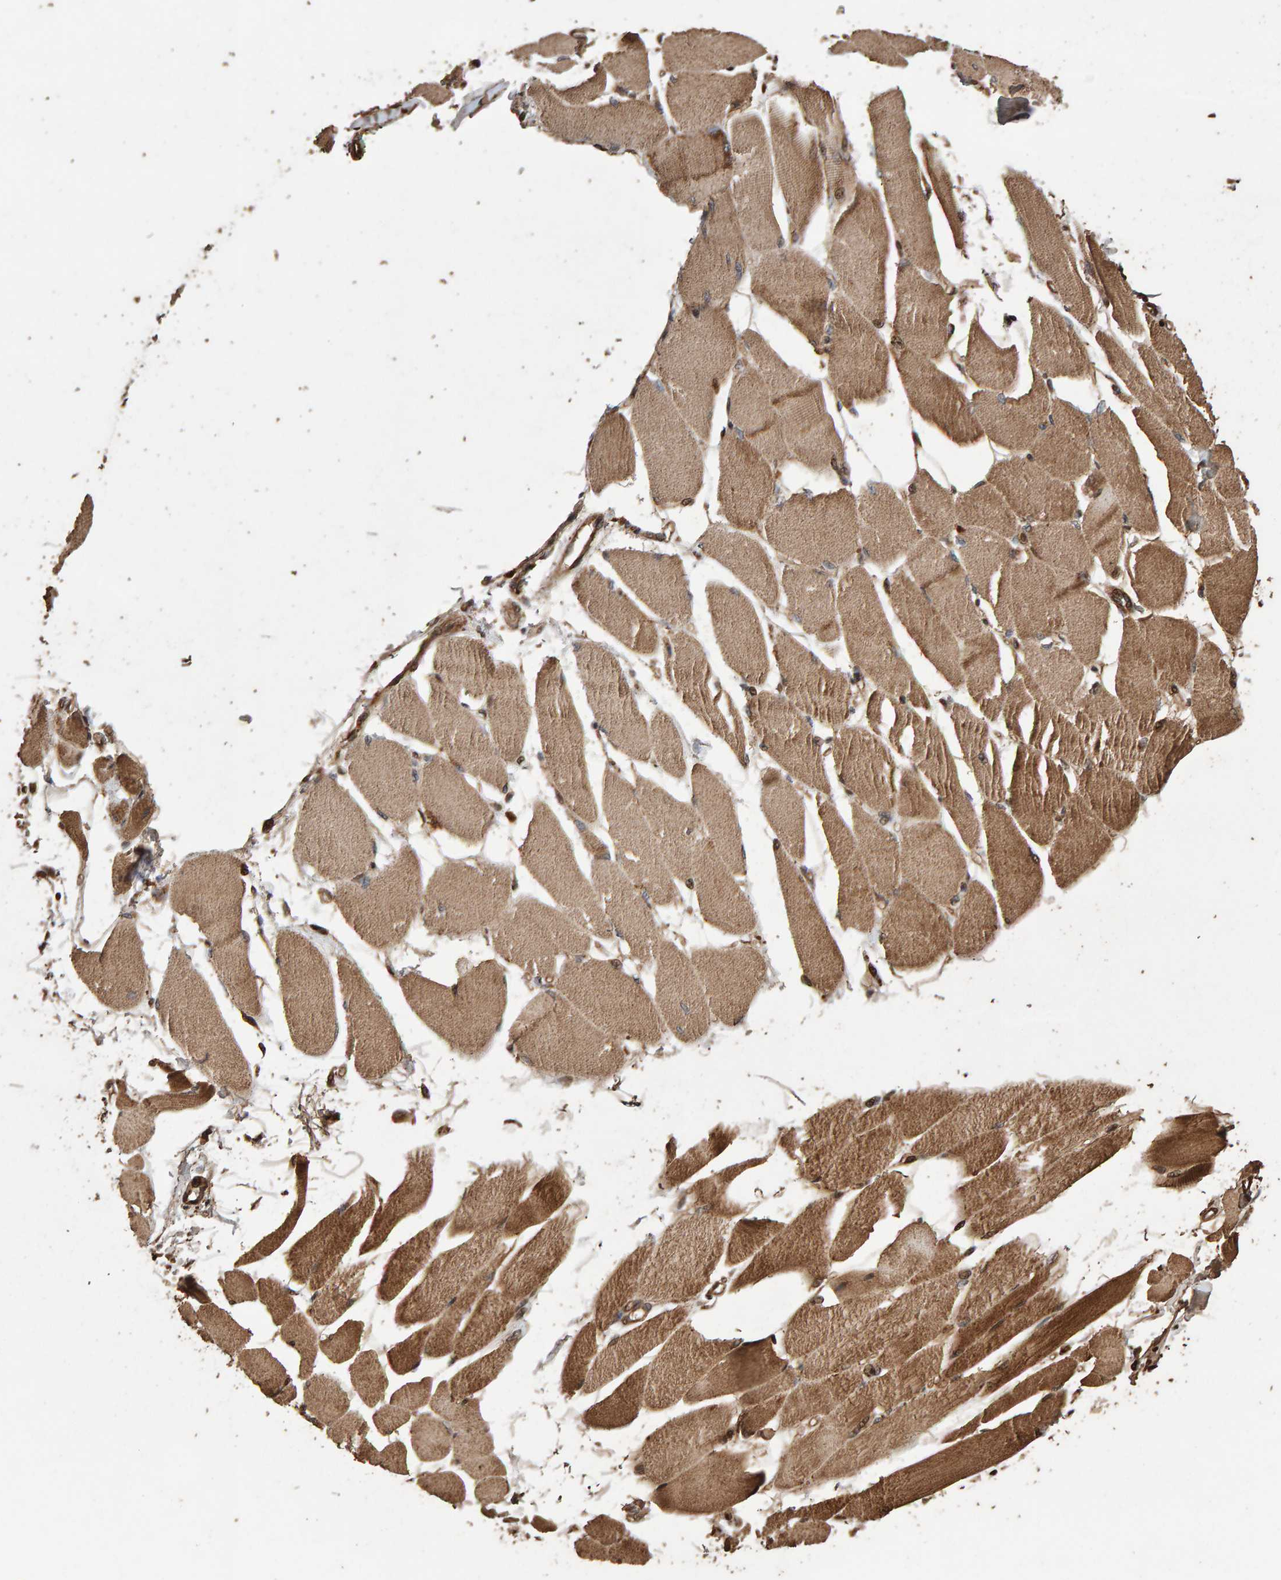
{"staining": {"intensity": "moderate", "quantity": ">75%", "location": "cytoplasmic/membranous"}, "tissue": "skeletal muscle", "cell_type": "Myocytes", "image_type": "normal", "snomed": [{"axis": "morphology", "description": "Normal tissue, NOS"}, {"axis": "topography", "description": "Skeletal muscle"}, {"axis": "topography", "description": "Peripheral nerve tissue"}], "caption": "Moderate cytoplasmic/membranous protein expression is appreciated in approximately >75% of myocytes in skeletal muscle.", "gene": "OSBP2", "patient": {"sex": "female", "age": 84}}